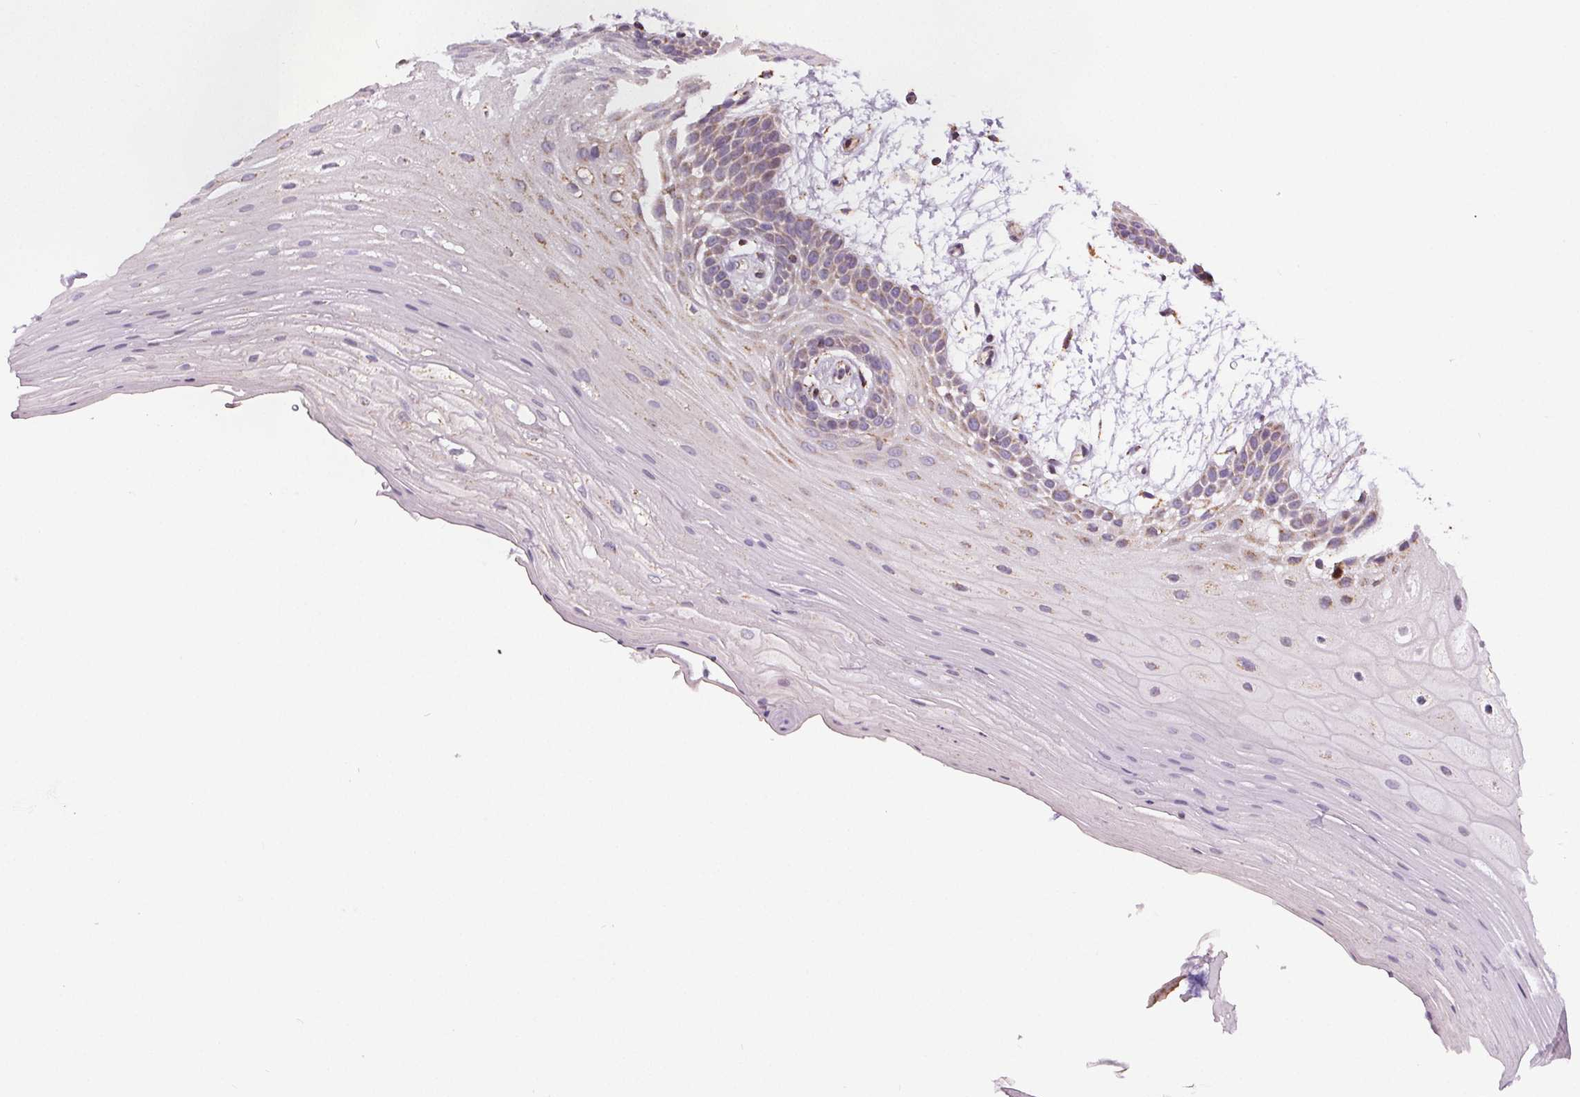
{"staining": {"intensity": "moderate", "quantity": "25%-75%", "location": "cytoplasmic/membranous"}, "tissue": "oral mucosa", "cell_type": "Squamous epithelial cells", "image_type": "normal", "snomed": [{"axis": "morphology", "description": "Normal tissue, NOS"}, {"axis": "morphology", "description": "Squamous cell carcinoma, NOS"}, {"axis": "topography", "description": "Oral tissue"}, {"axis": "topography", "description": "Tounge, NOS"}, {"axis": "topography", "description": "Head-Neck"}], "caption": "Immunohistochemical staining of benign oral mucosa displays medium levels of moderate cytoplasmic/membranous expression in approximately 25%-75% of squamous epithelial cells.", "gene": "SUCLA2", "patient": {"sex": "male", "age": 62}}